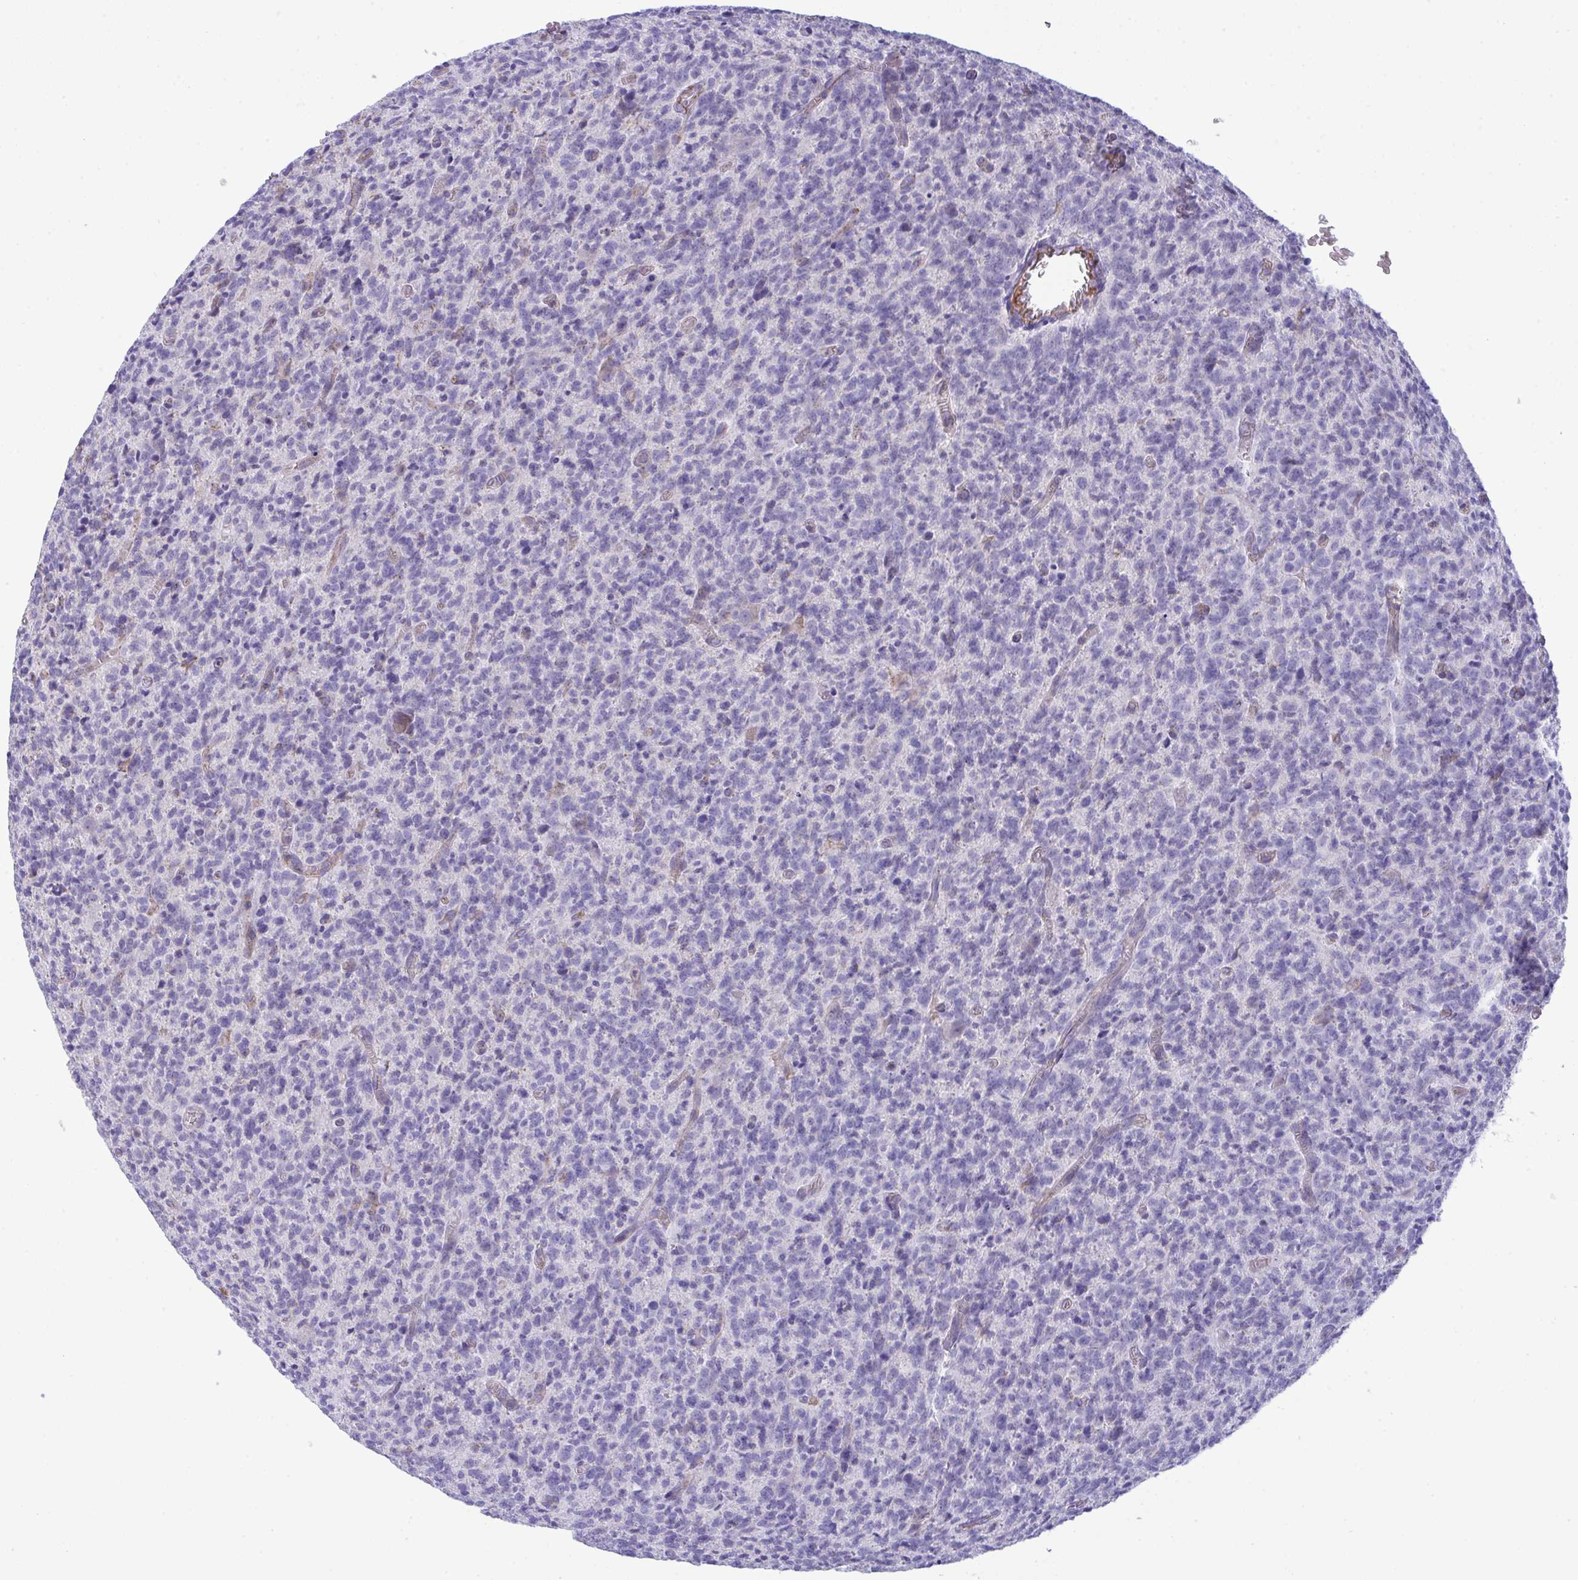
{"staining": {"intensity": "negative", "quantity": "none", "location": "none"}, "tissue": "glioma", "cell_type": "Tumor cells", "image_type": "cancer", "snomed": [{"axis": "morphology", "description": "Glioma, malignant, High grade"}, {"axis": "topography", "description": "Brain"}], "caption": "Histopathology image shows no protein positivity in tumor cells of glioma tissue.", "gene": "PLA2G12B", "patient": {"sex": "male", "age": 76}}